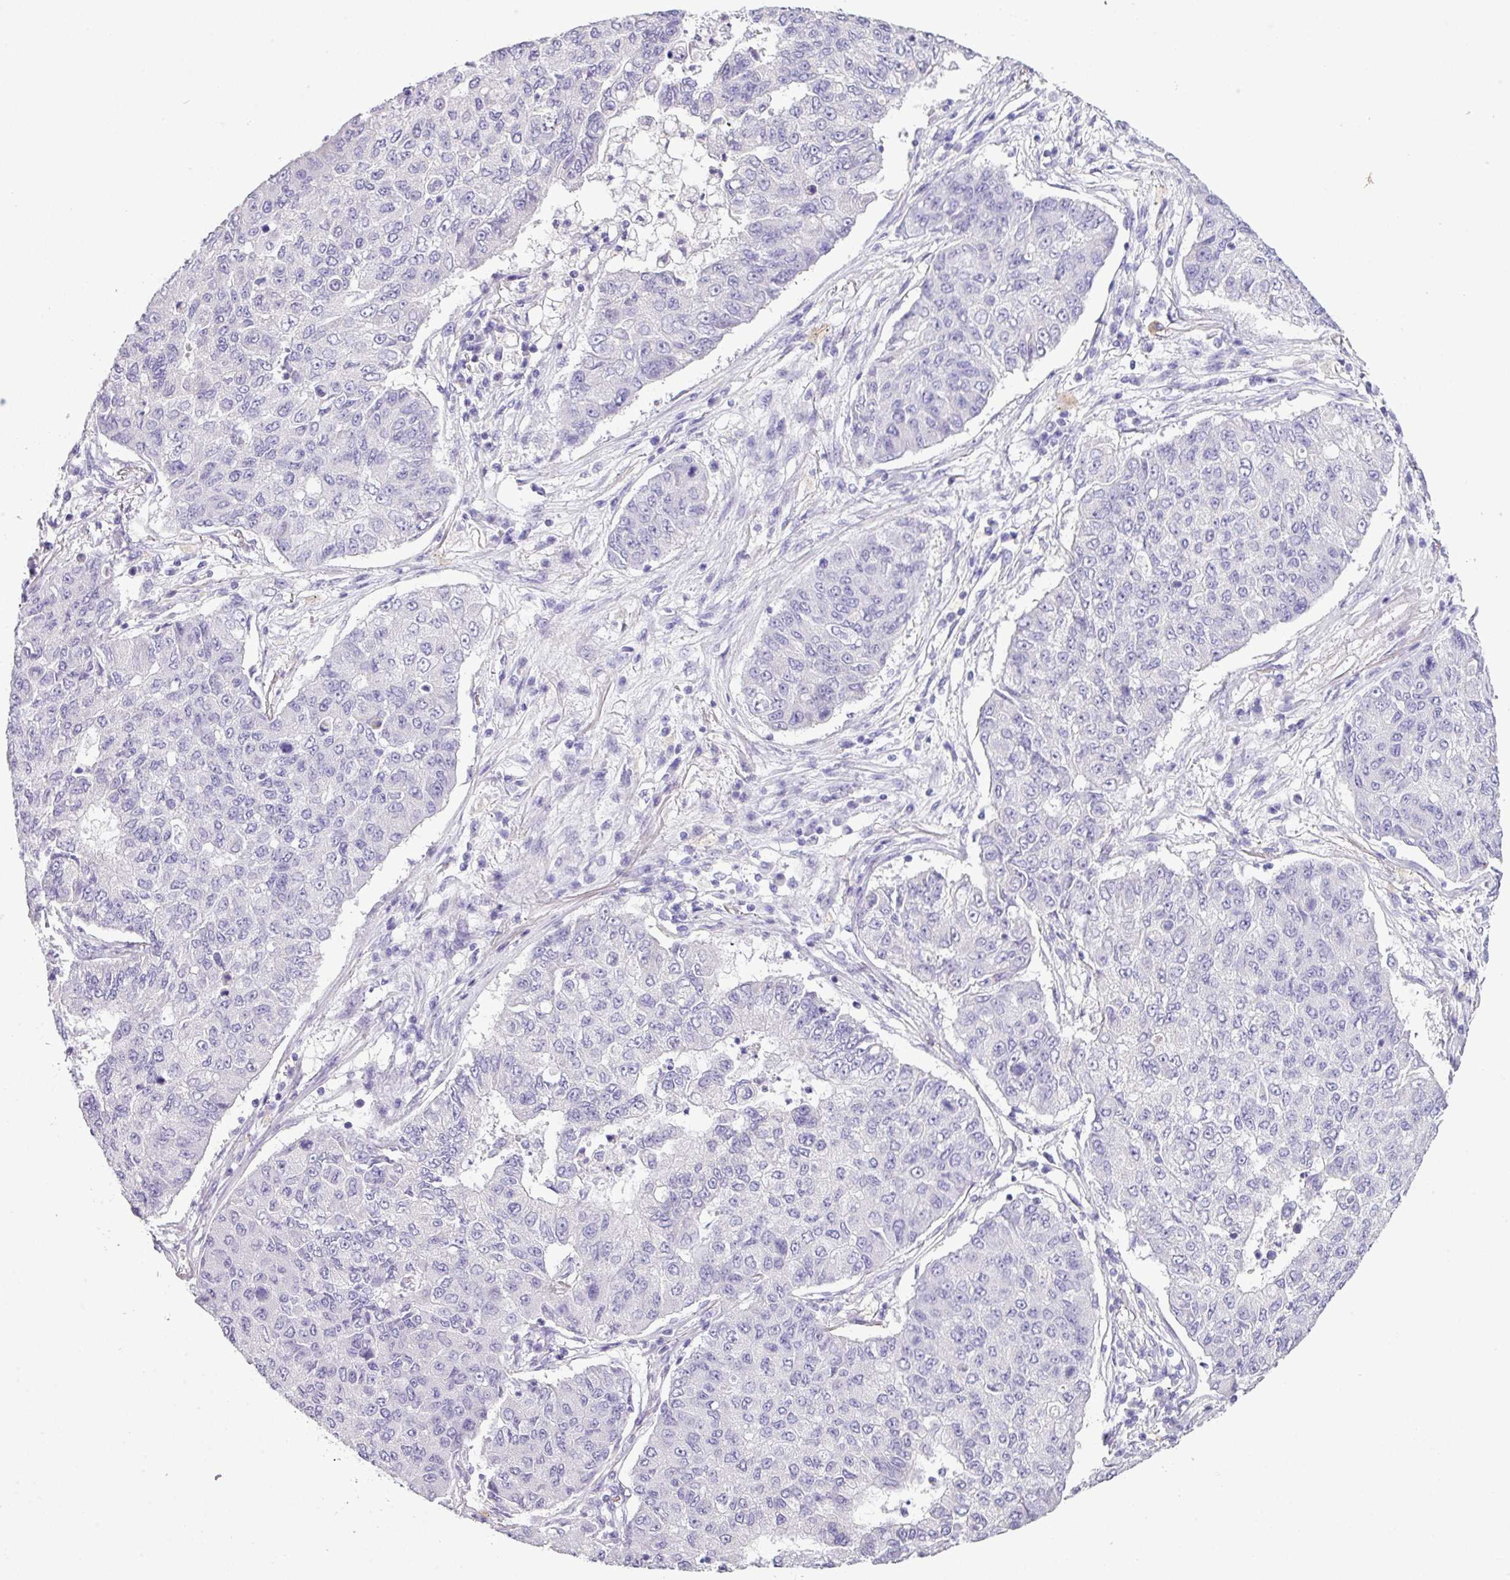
{"staining": {"intensity": "negative", "quantity": "none", "location": "none"}, "tissue": "lung cancer", "cell_type": "Tumor cells", "image_type": "cancer", "snomed": [{"axis": "morphology", "description": "Squamous cell carcinoma, NOS"}, {"axis": "topography", "description": "Lung"}], "caption": "The immunohistochemistry (IHC) image has no significant positivity in tumor cells of lung squamous cell carcinoma tissue.", "gene": "AGO3", "patient": {"sex": "male", "age": 74}}